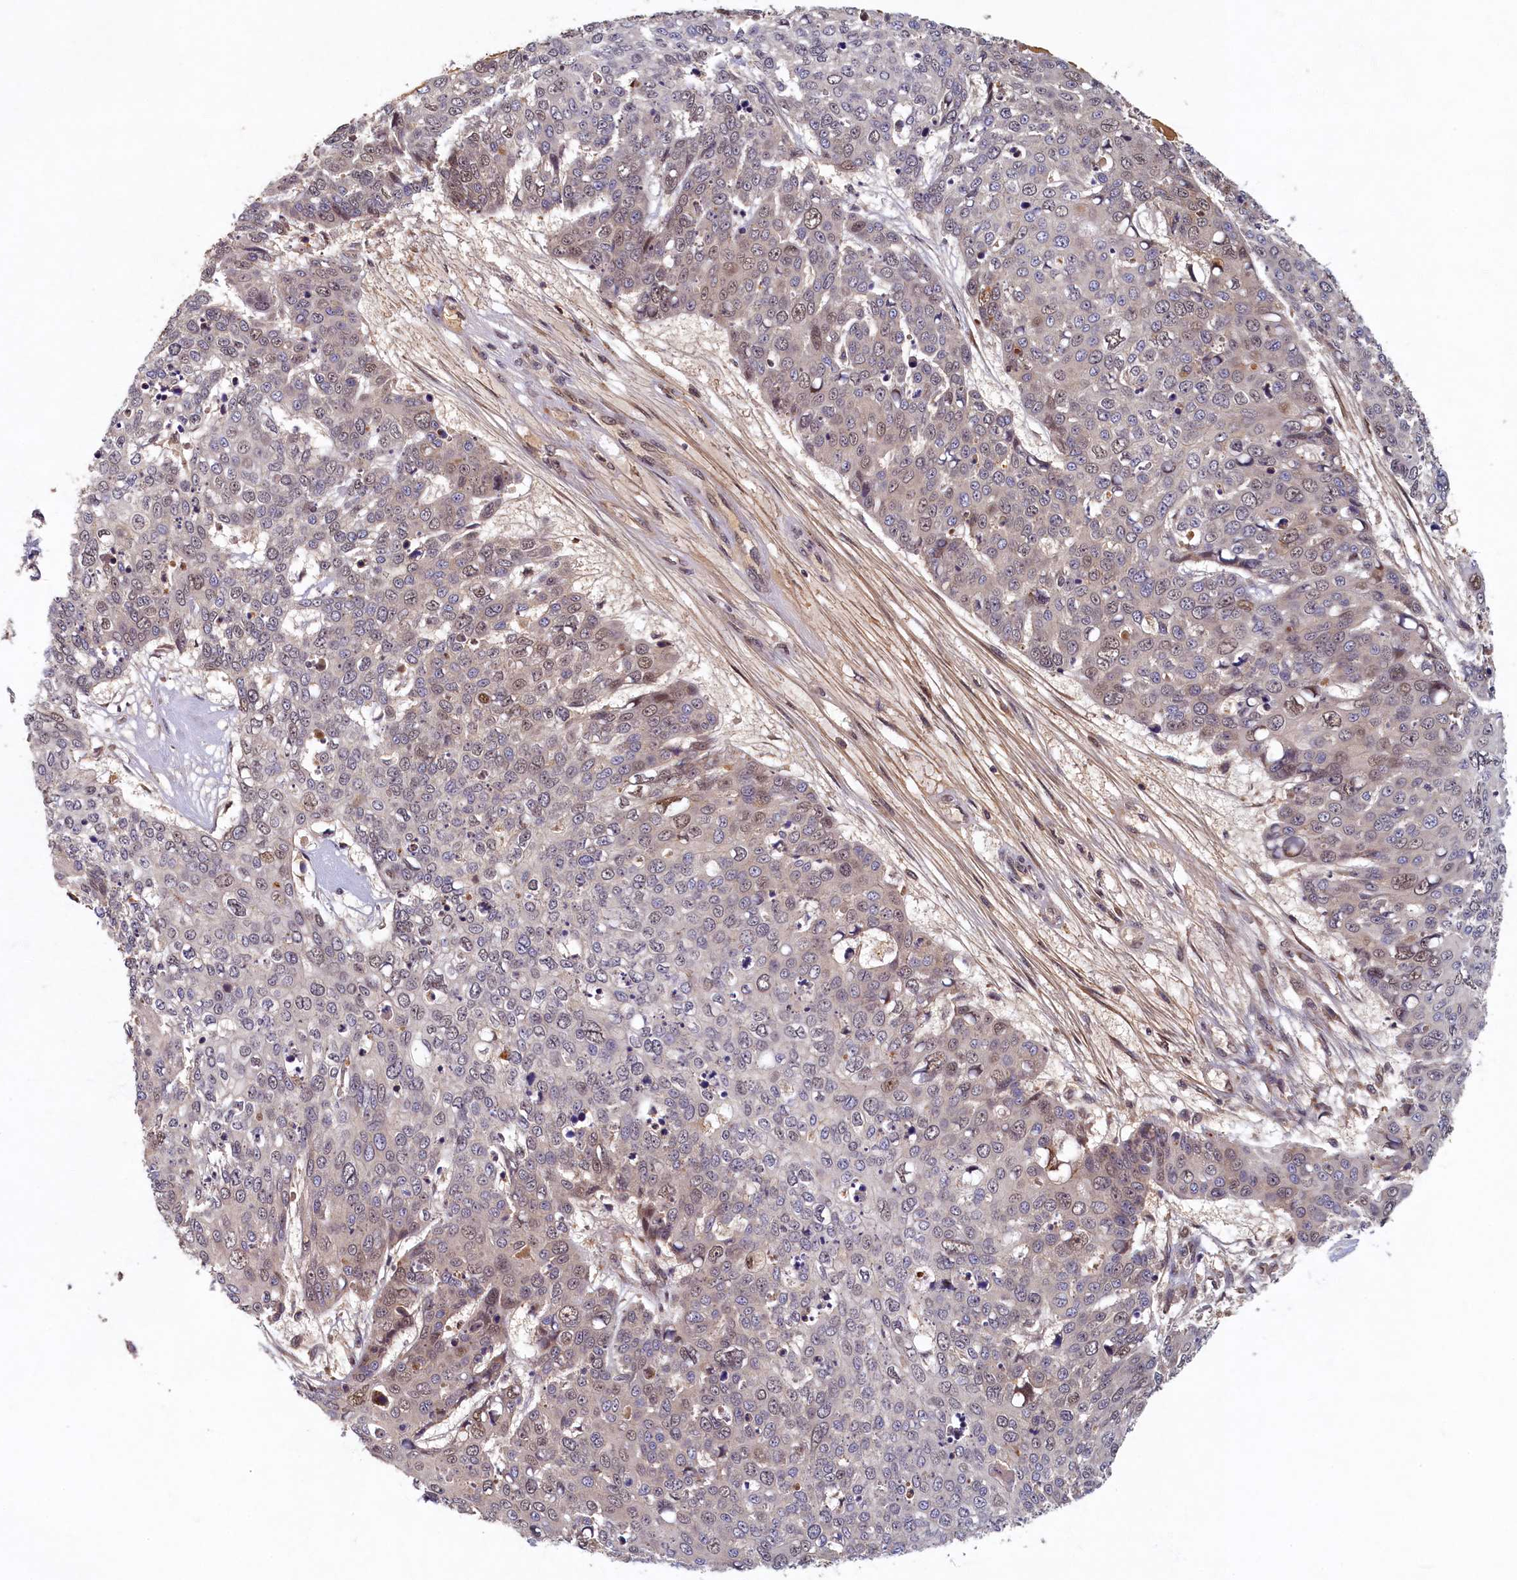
{"staining": {"intensity": "weak", "quantity": "<25%", "location": "cytoplasmic/membranous"}, "tissue": "skin cancer", "cell_type": "Tumor cells", "image_type": "cancer", "snomed": [{"axis": "morphology", "description": "Squamous cell carcinoma, NOS"}, {"axis": "topography", "description": "Skin"}], "caption": "Immunohistochemistry (IHC) of skin squamous cell carcinoma exhibits no staining in tumor cells.", "gene": "LCMT2", "patient": {"sex": "male", "age": 71}}